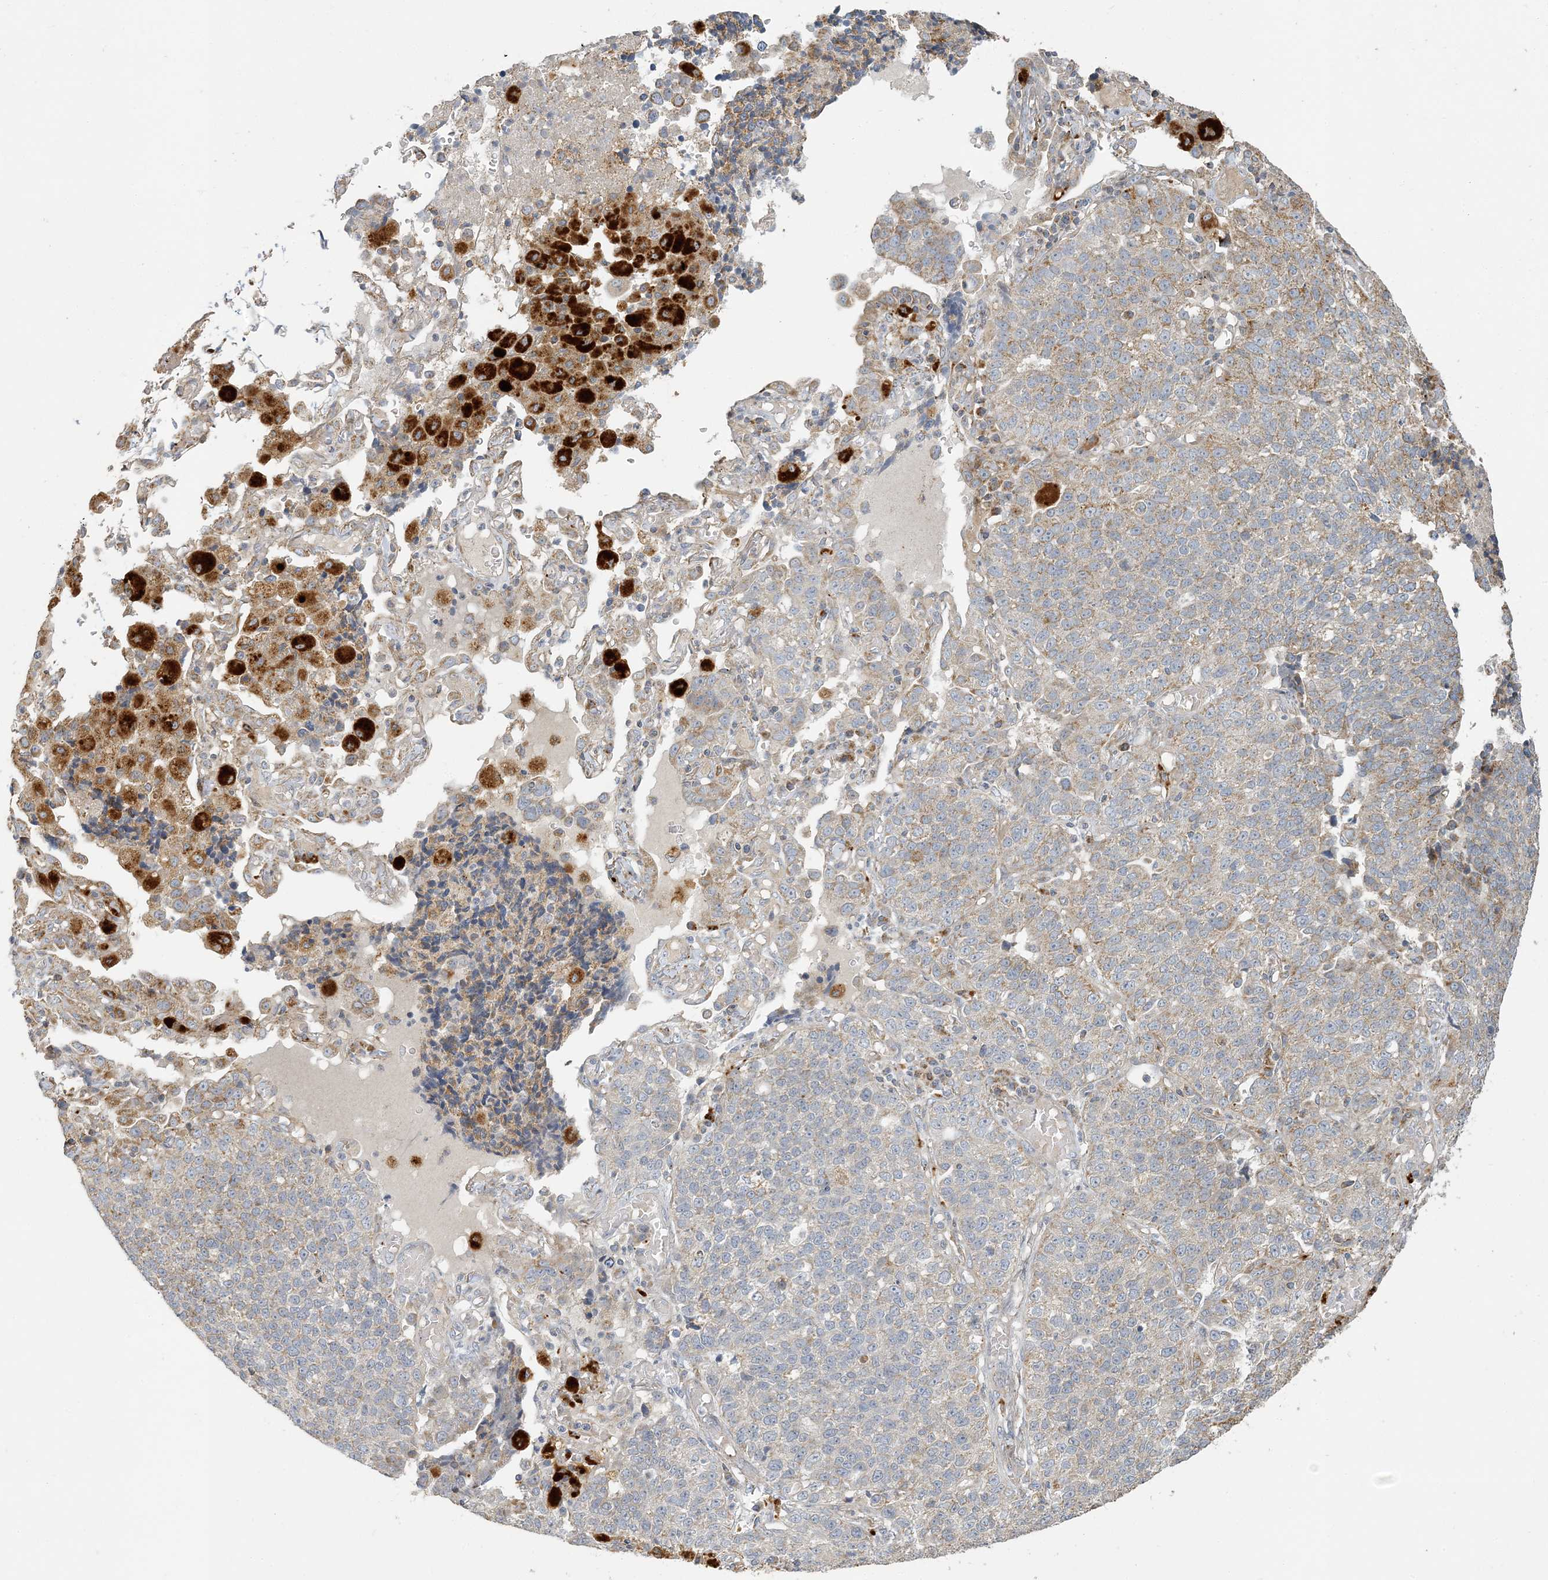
{"staining": {"intensity": "weak", "quantity": "25%-75%", "location": "cytoplasmic/membranous"}, "tissue": "lung cancer", "cell_type": "Tumor cells", "image_type": "cancer", "snomed": [{"axis": "morphology", "description": "Adenocarcinoma, NOS"}, {"axis": "topography", "description": "Lung"}], "caption": "Immunohistochemical staining of human lung cancer (adenocarcinoma) displays low levels of weak cytoplasmic/membranous protein staining in approximately 25%-75% of tumor cells.", "gene": "LTN1", "patient": {"sex": "male", "age": 49}}